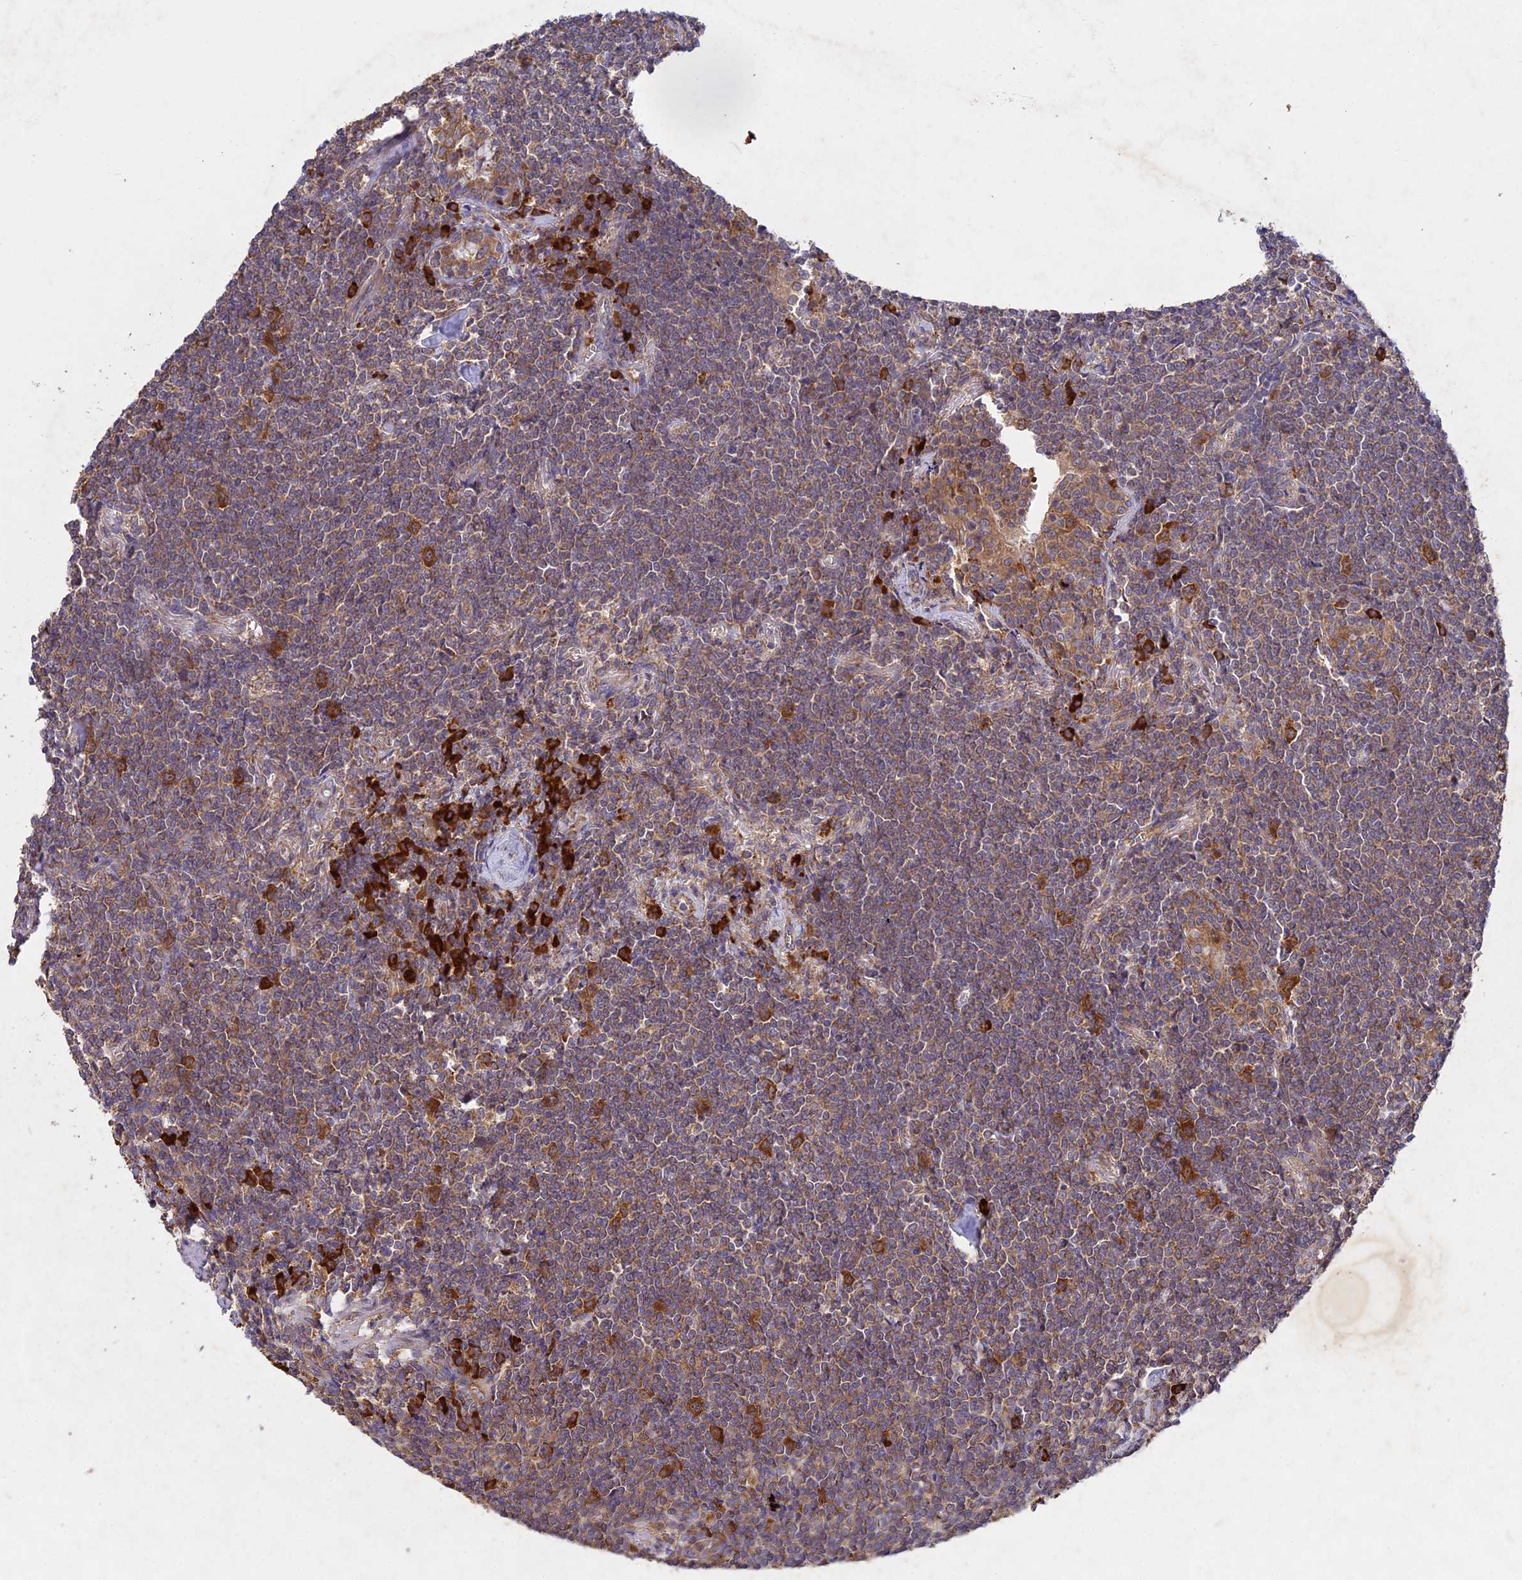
{"staining": {"intensity": "moderate", "quantity": ">75%", "location": "cytoplasmic/membranous"}, "tissue": "lymphoma", "cell_type": "Tumor cells", "image_type": "cancer", "snomed": [{"axis": "morphology", "description": "Malignant lymphoma, non-Hodgkin's type, Low grade"}, {"axis": "topography", "description": "Lung"}], "caption": "A histopathology image of lymphoma stained for a protein reveals moderate cytoplasmic/membranous brown staining in tumor cells.", "gene": "NXNL2", "patient": {"sex": "female", "age": 71}}